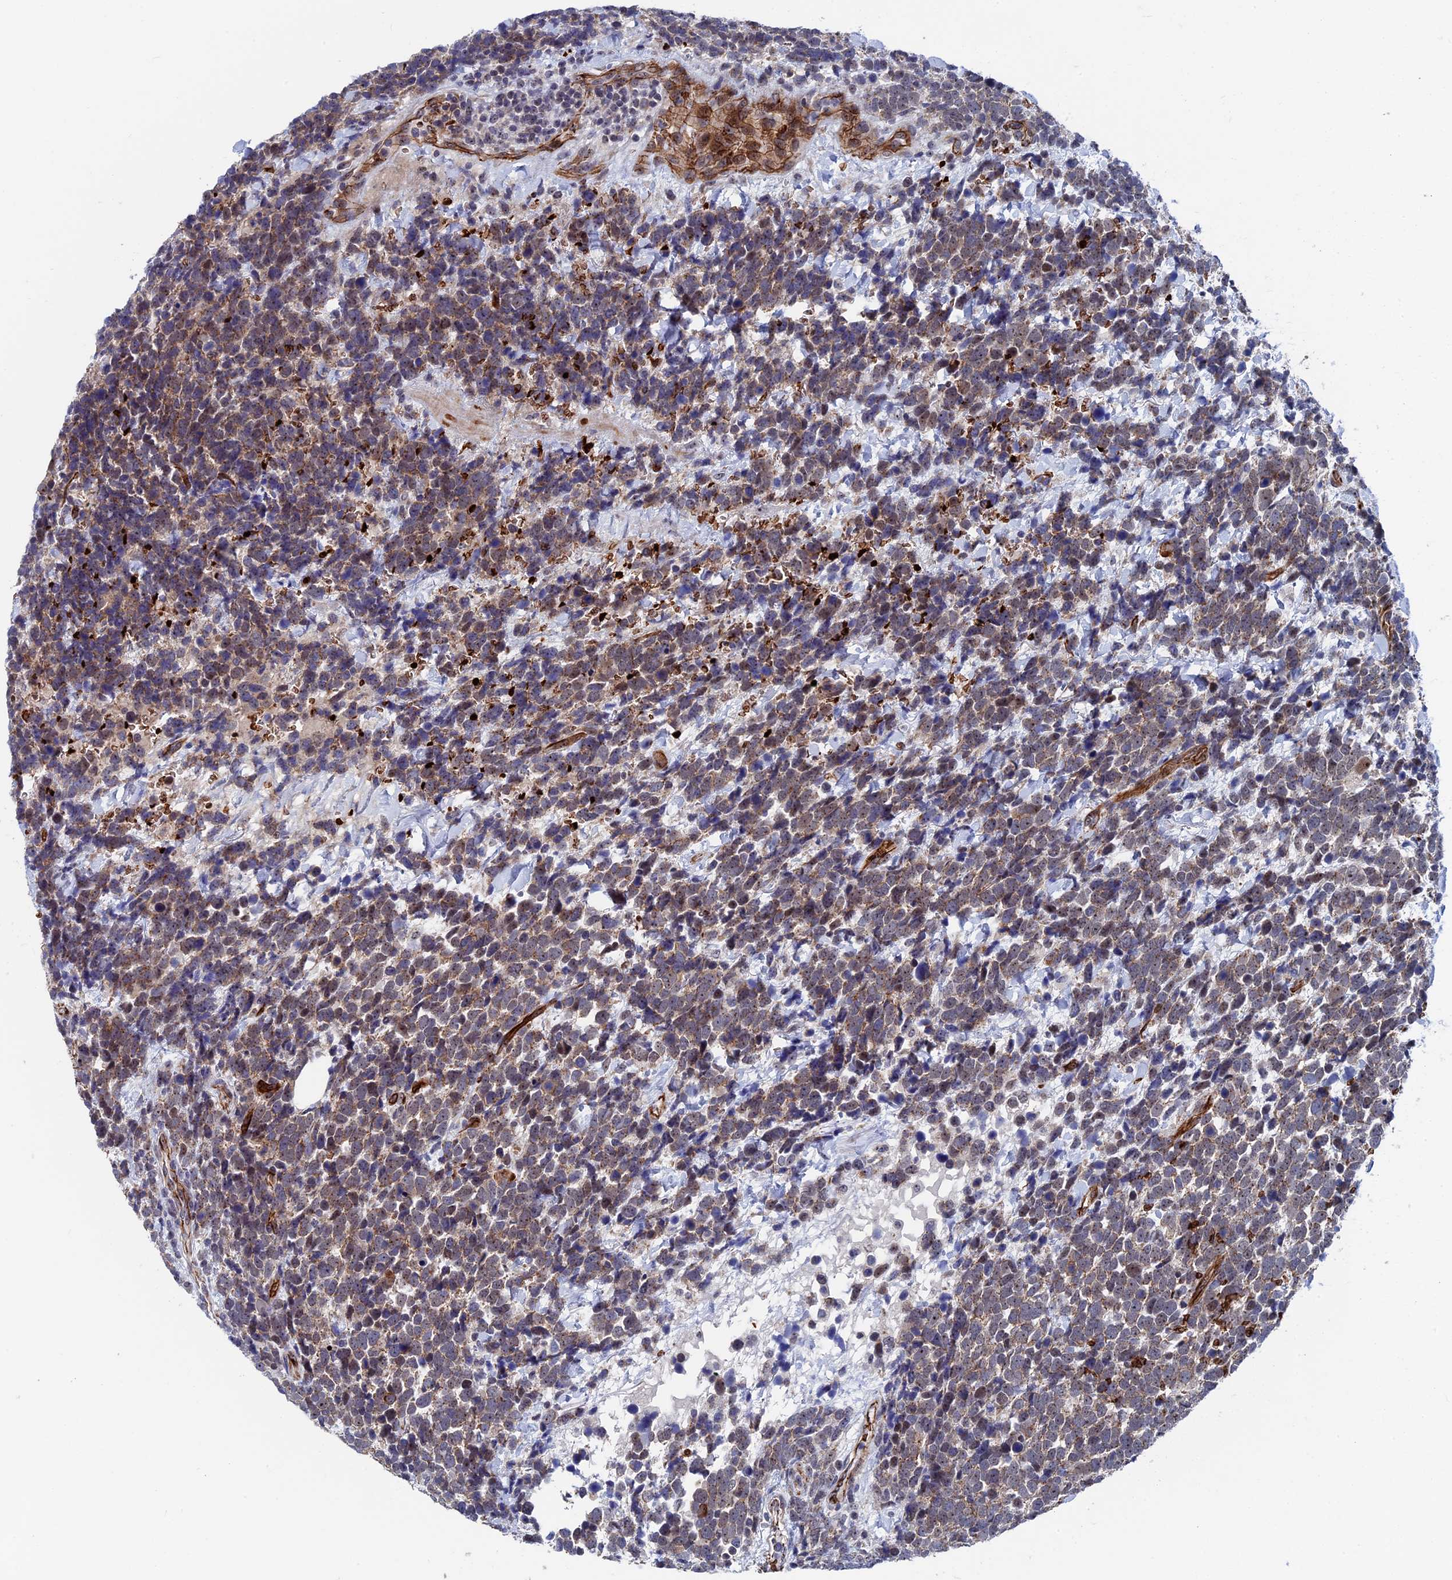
{"staining": {"intensity": "weak", "quantity": "25%-75%", "location": "cytoplasmic/membranous"}, "tissue": "urothelial cancer", "cell_type": "Tumor cells", "image_type": "cancer", "snomed": [{"axis": "morphology", "description": "Urothelial carcinoma, High grade"}, {"axis": "topography", "description": "Urinary bladder"}], "caption": "Immunohistochemical staining of urothelial cancer demonstrates weak cytoplasmic/membranous protein staining in approximately 25%-75% of tumor cells. The staining was performed using DAB, with brown indicating positive protein expression. Nuclei are stained blue with hematoxylin.", "gene": "EXOSC9", "patient": {"sex": "female", "age": 82}}